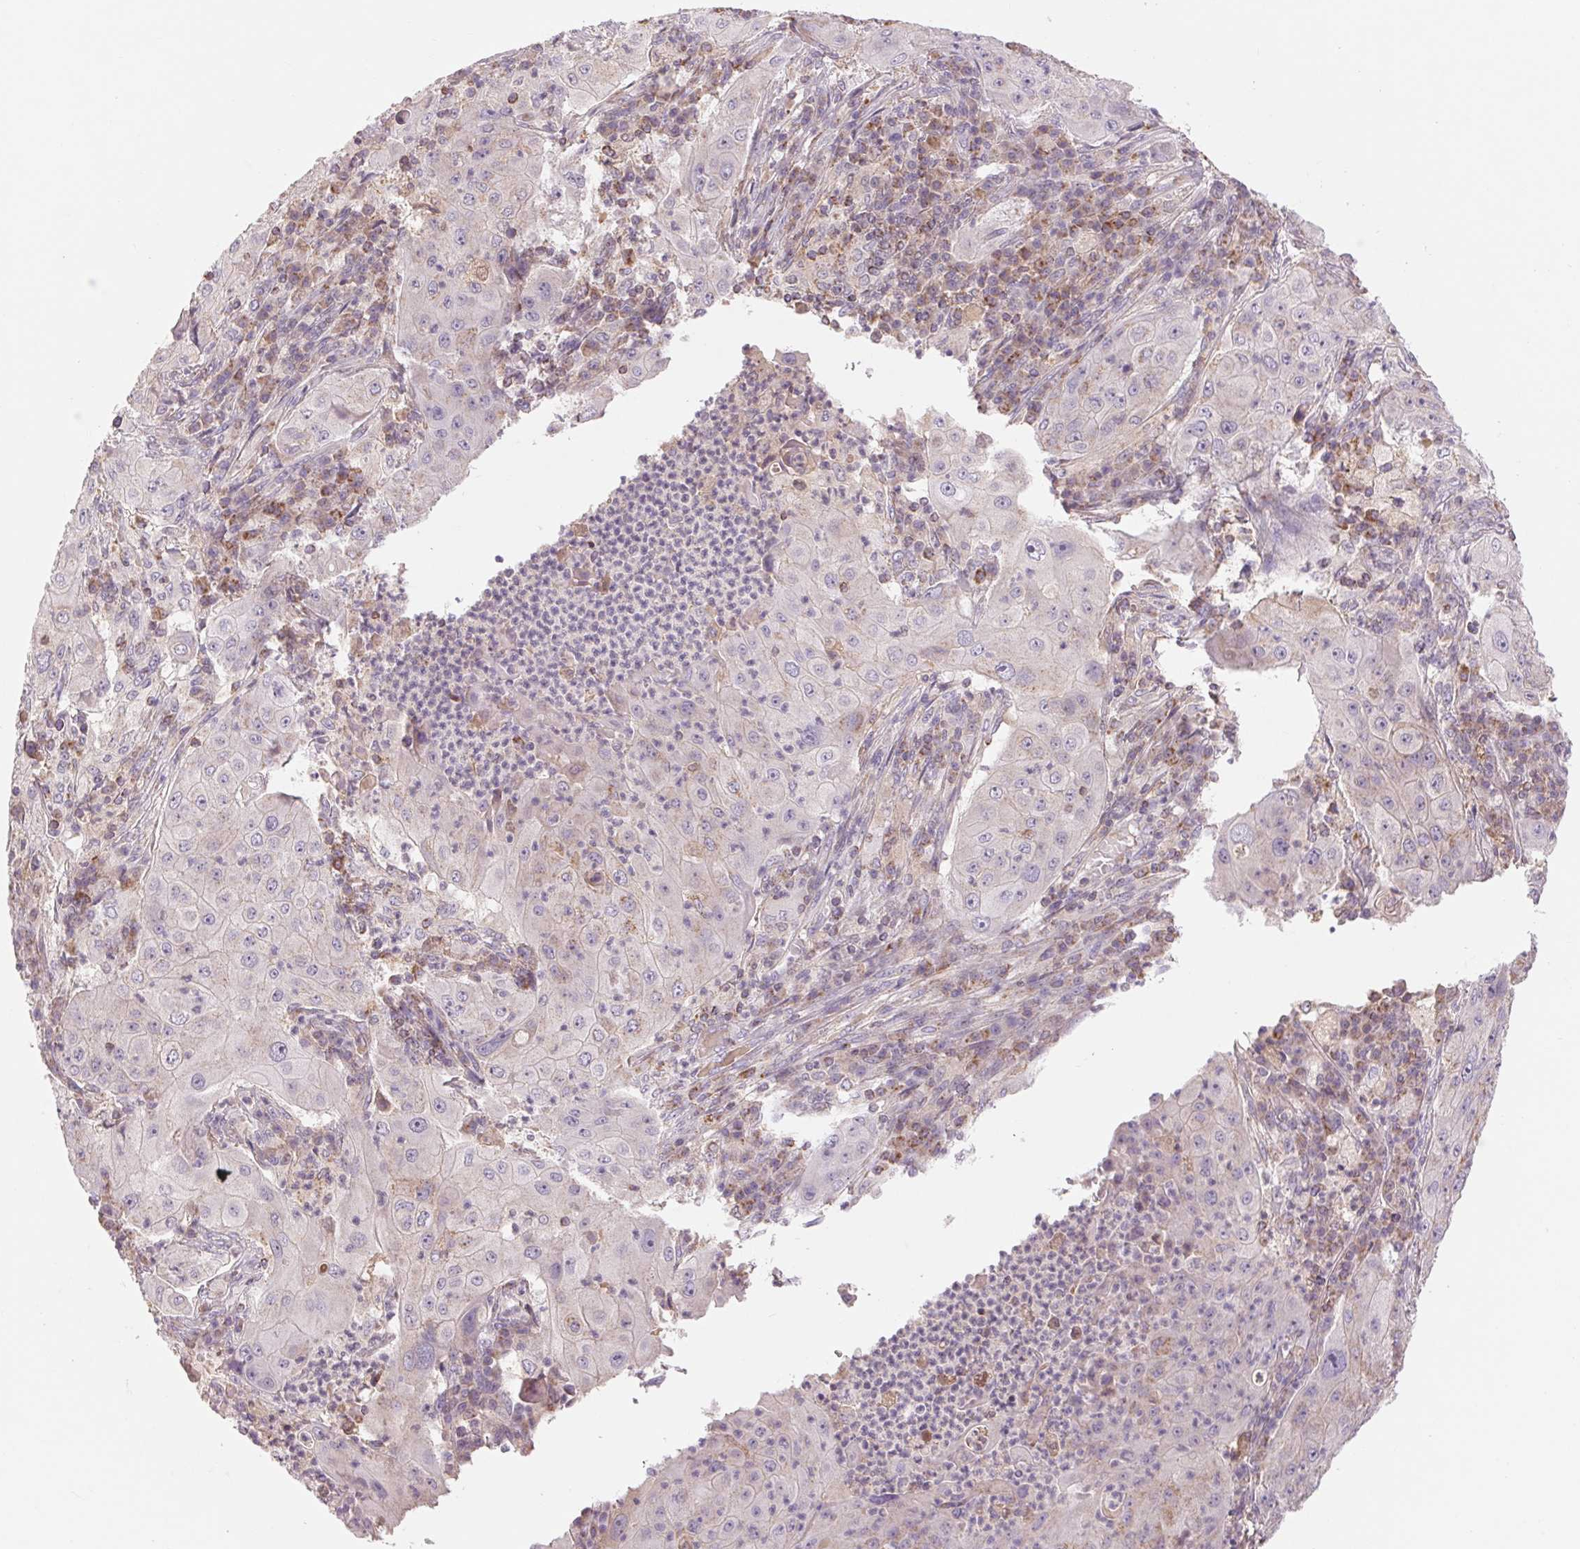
{"staining": {"intensity": "weak", "quantity": "<25%", "location": "cytoplasmic/membranous"}, "tissue": "lung cancer", "cell_type": "Tumor cells", "image_type": "cancer", "snomed": [{"axis": "morphology", "description": "Squamous cell carcinoma, NOS"}, {"axis": "topography", "description": "Lung"}], "caption": "Squamous cell carcinoma (lung) stained for a protein using IHC reveals no staining tumor cells.", "gene": "COX6A1", "patient": {"sex": "female", "age": 59}}